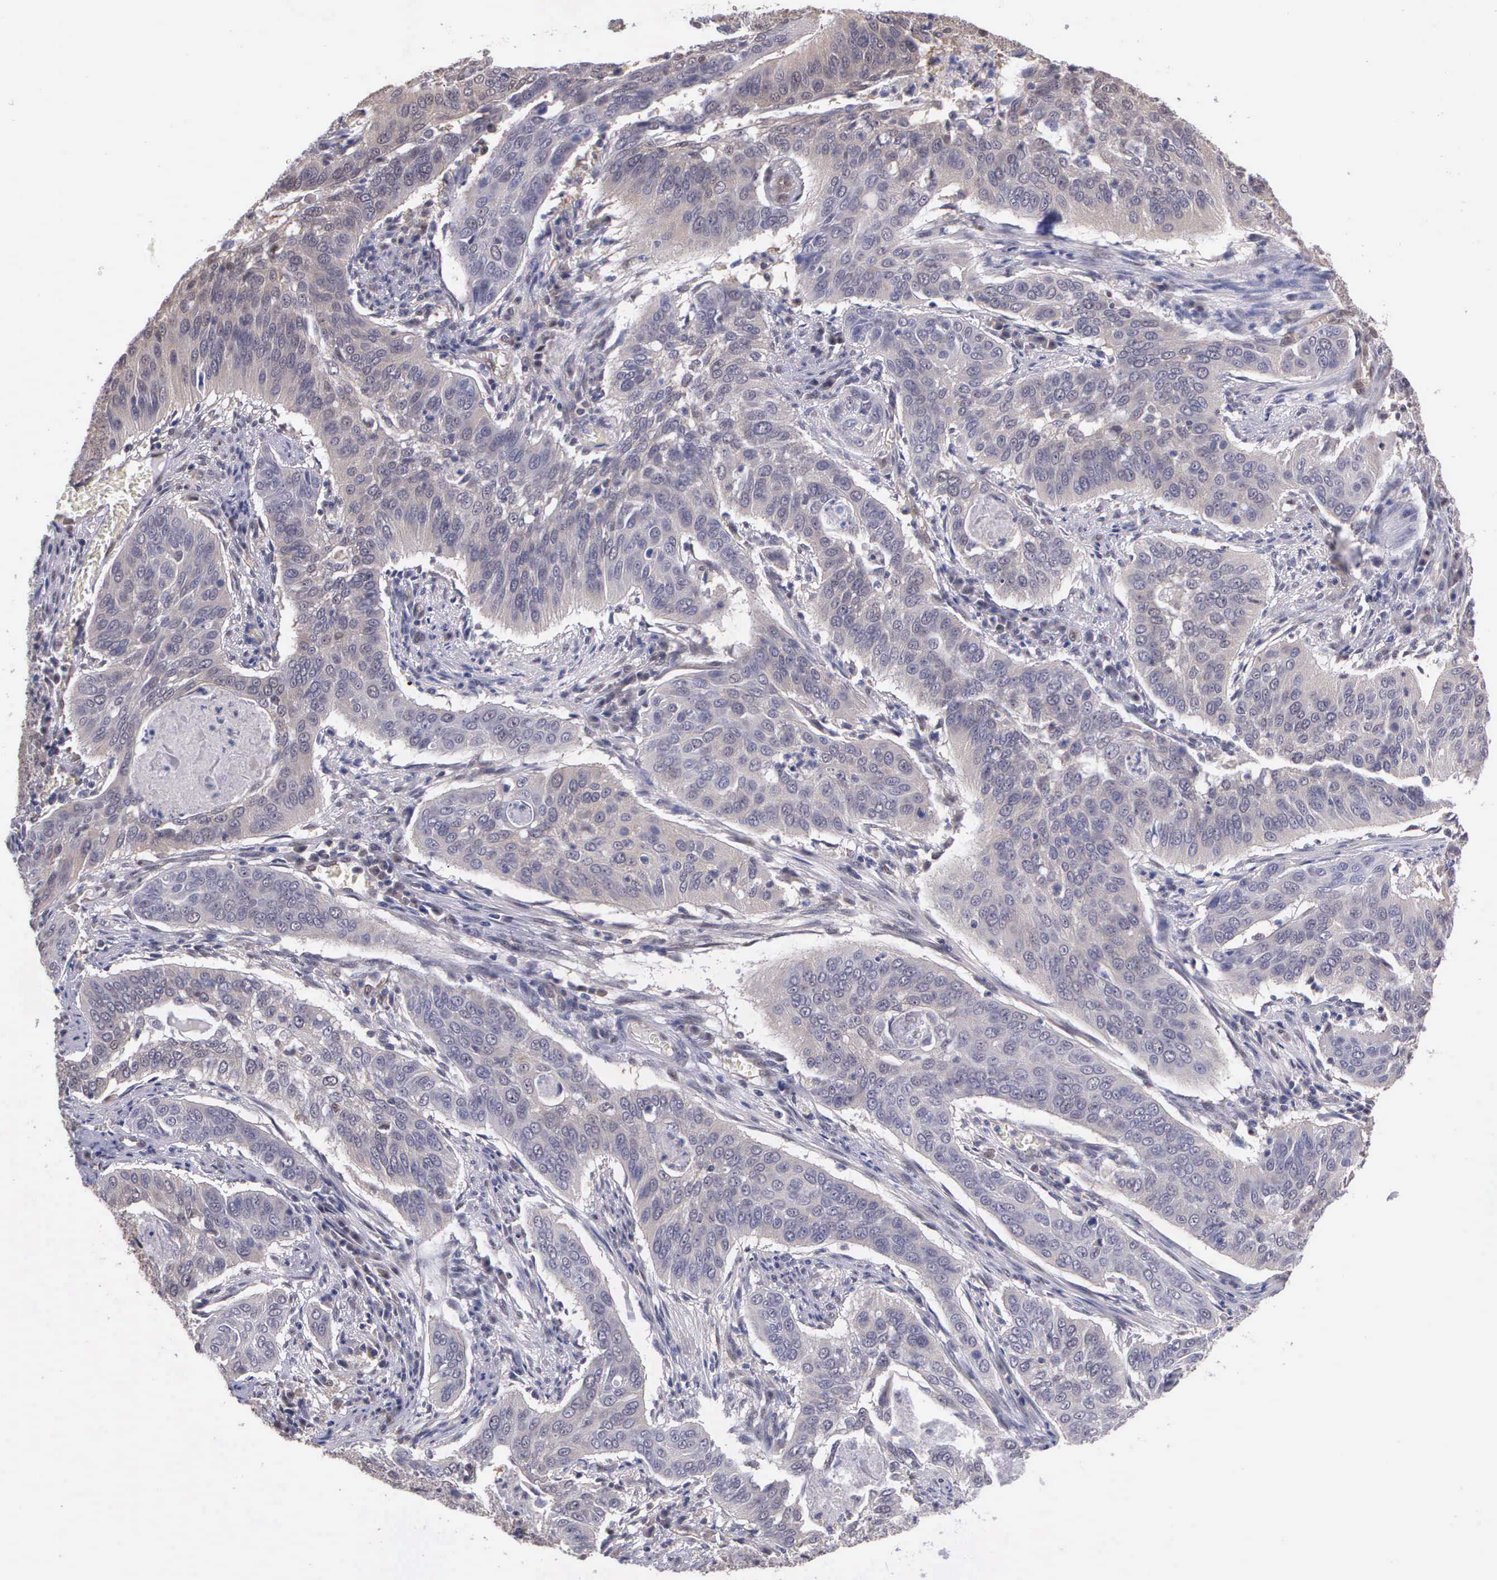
{"staining": {"intensity": "weak", "quantity": "25%-75%", "location": "cytoplasmic/membranous"}, "tissue": "cervical cancer", "cell_type": "Tumor cells", "image_type": "cancer", "snomed": [{"axis": "morphology", "description": "Squamous cell carcinoma, NOS"}, {"axis": "topography", "description": "Cervix"}], "caption": "This is a micrograph of IHC staining of cervical squamous cell carcinoma, which shows weak staining in the cytoplasmic/membranous of tumor cells.", "gene": "PSMC1", "patient": {"sex": "female", "age": 39}}